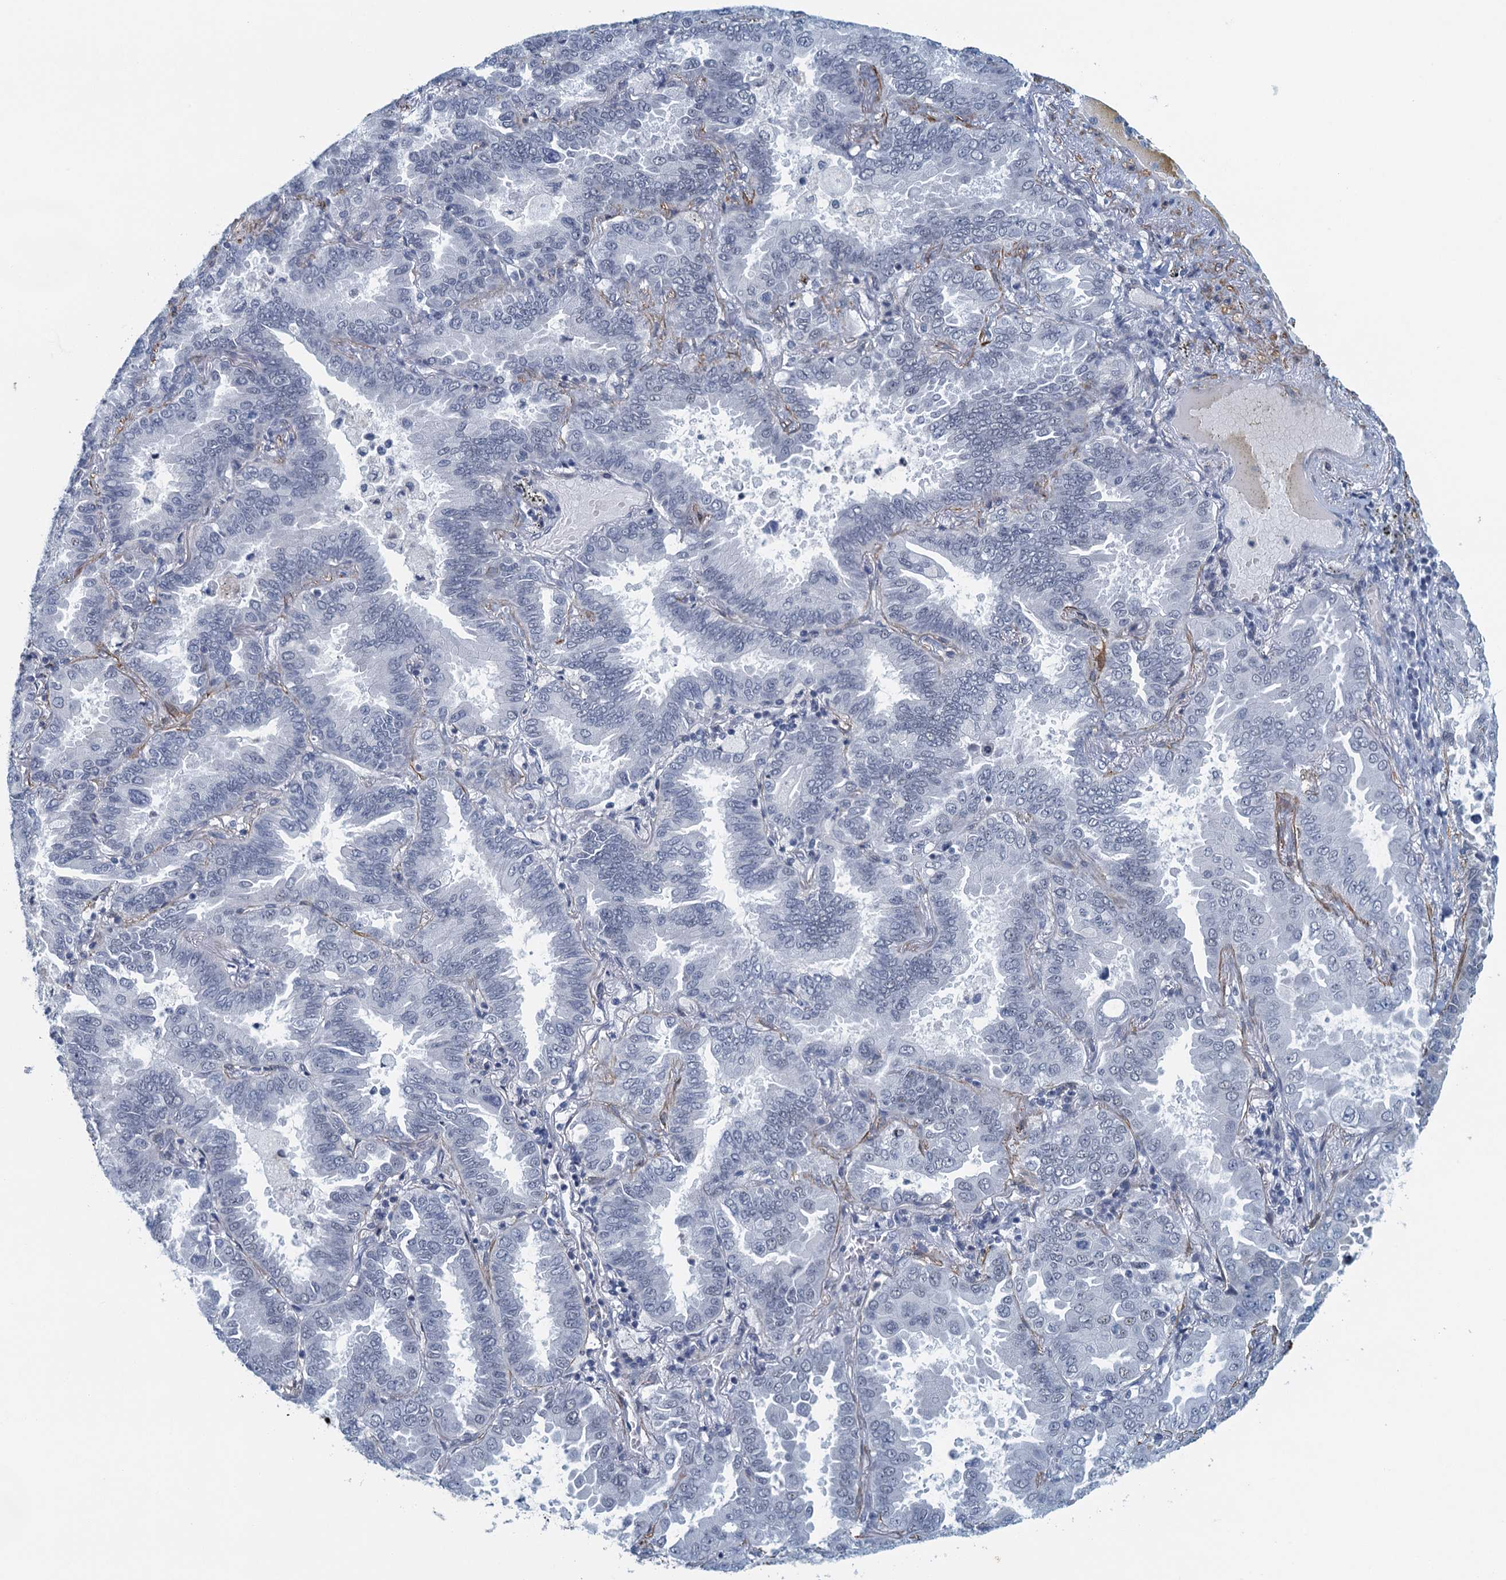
{"staining": {"intensity": "negative", "quantity": "none", "location": "none"}, "tissue": "lung cancer", "cell_type": "Tumor cells", "image_type": "cancer", "snomed": [{"axis": "morphology", "description": "Adenocarcinoma, NOS"}, {"axis": "topography", "description": "Lung"}], "caption": "Tumor cells show no significant expression in lung adenocarcinoma.", "gene": "ALG2", "patient": {"sex": "male", "age": 64}}